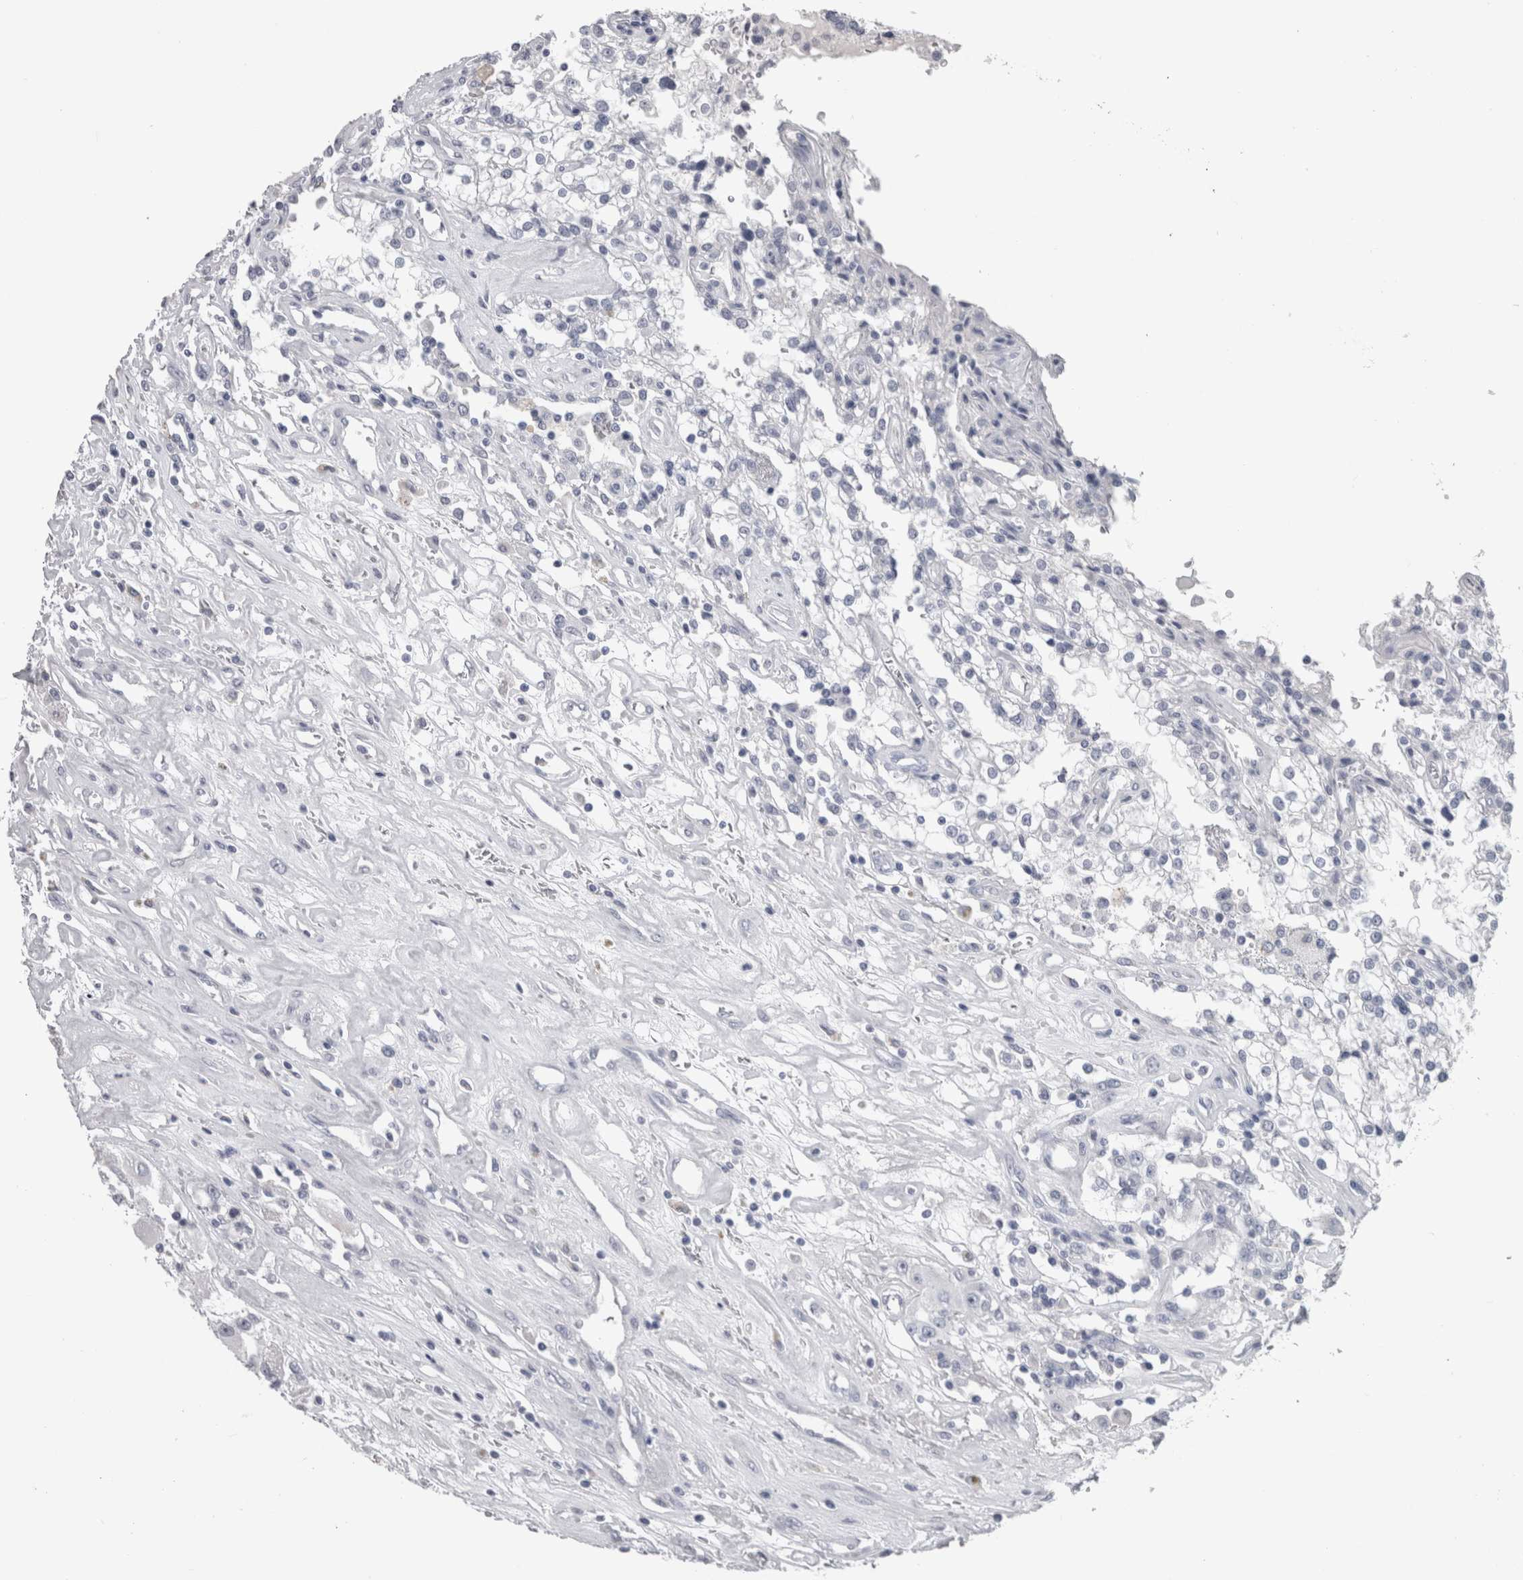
{"staining": {"intensity": "negative", "quantity": "none", "location": "none"}, "tissue": "renal cancer", "cell_type": "Tumor cells", "image_type": "cancer", "snomed": [{"axis": "morphology", "description": "Adenocarcinoma, NOS"}, {"axis": "topography", "description": "Kidney"}], "caption": "Immunohistochemistry micrograph of neoplastic tissue: human renal cancer stained with DAB (3,3'-diaminobenzidine) displays no significant protein expression in tumor cells.", "gene": "CA8", "patient": {"sex": "female", "age": 52}}